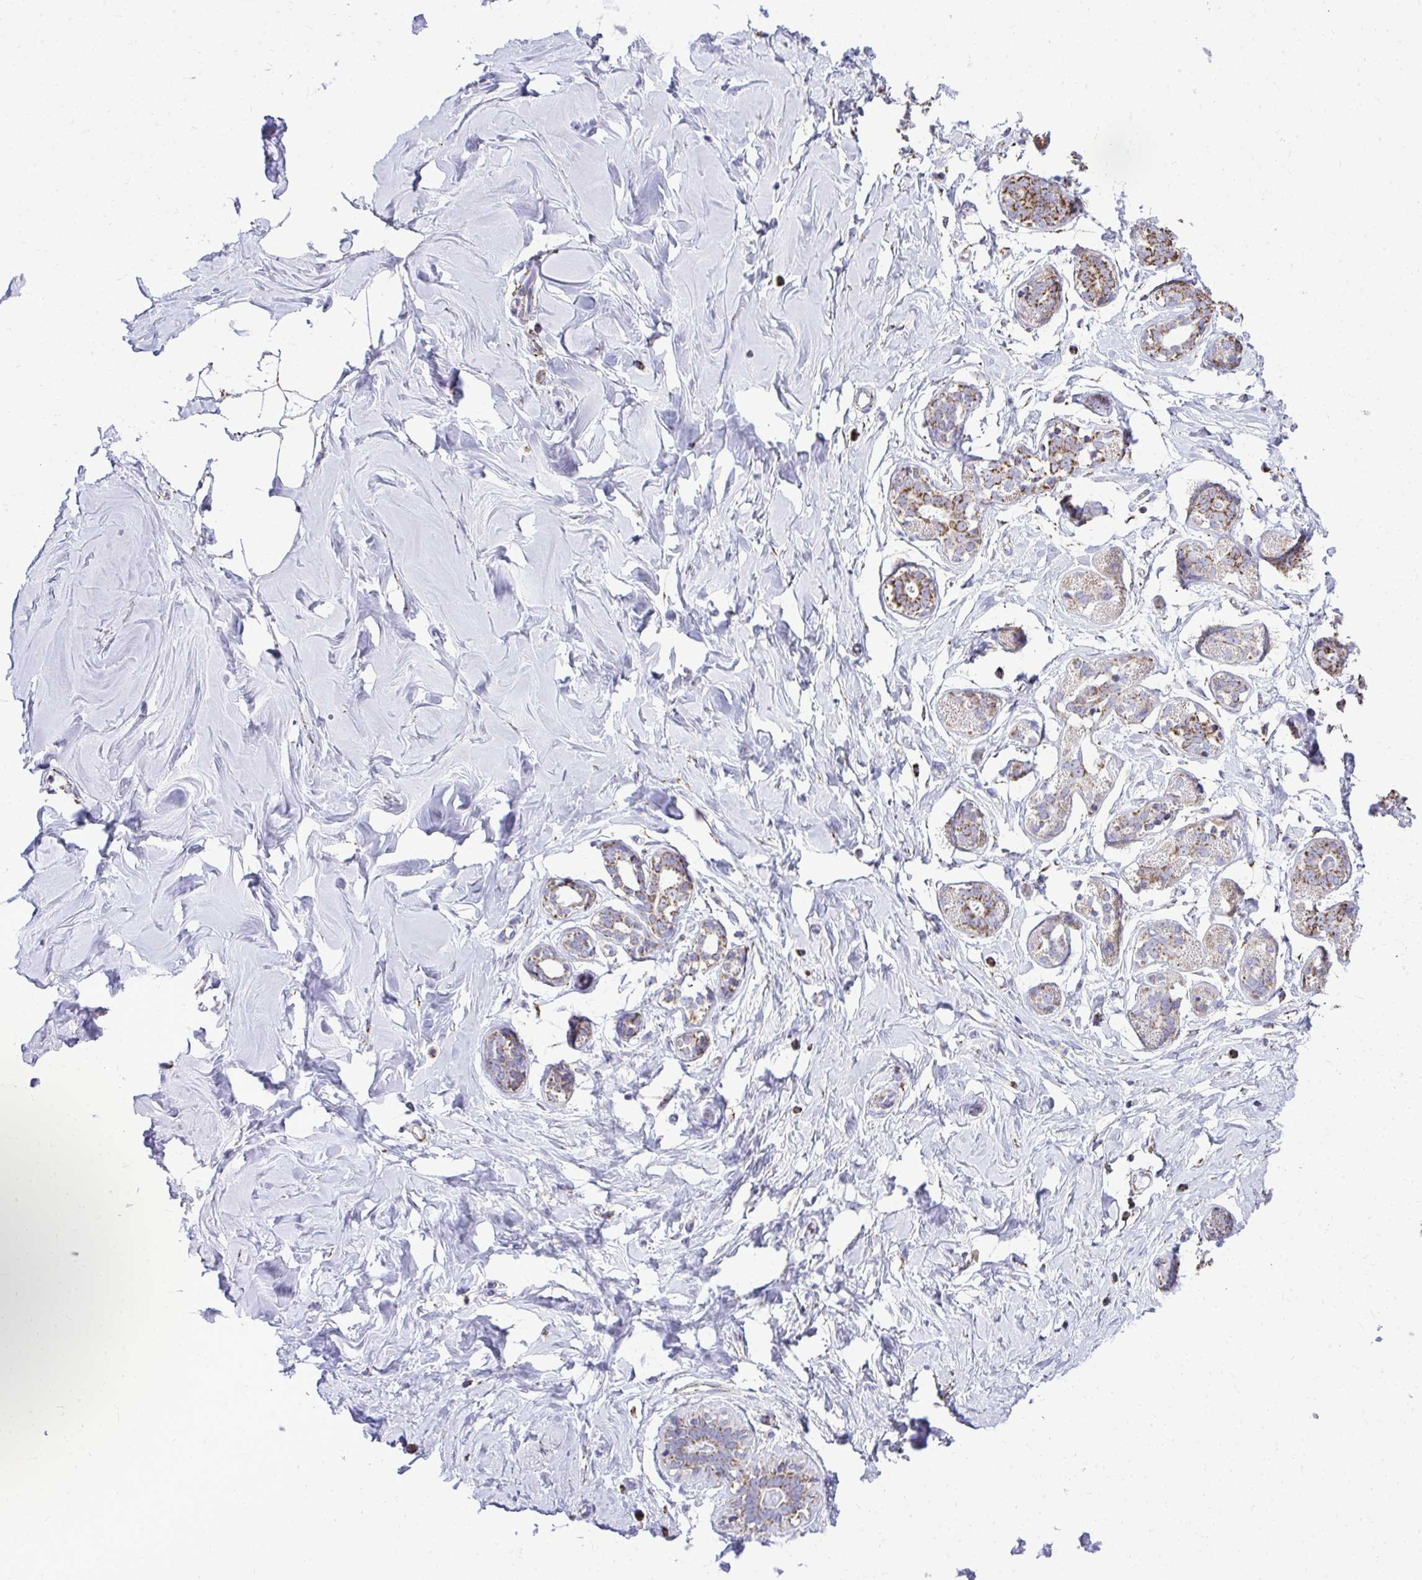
{"staining": {"intensity": "negative", "quantity": "none", "location": "none"}, "tissue": "breast", "cell_type": "Adipocytes", "image_type": "normal", "snomed": [{"axis": "morphology", "description": "Normal tissue, NOS"}, {"axis": "topography", "description": "Breast"}], "caption": "Micrograph shows no significant protein expression in adipocytes of benign breast. (DAB immunohistochemistry visualized using brightfield microscopy, high magnification).", "gene": "MPZL2", "patient": {"sex": "female", "age": 27}}